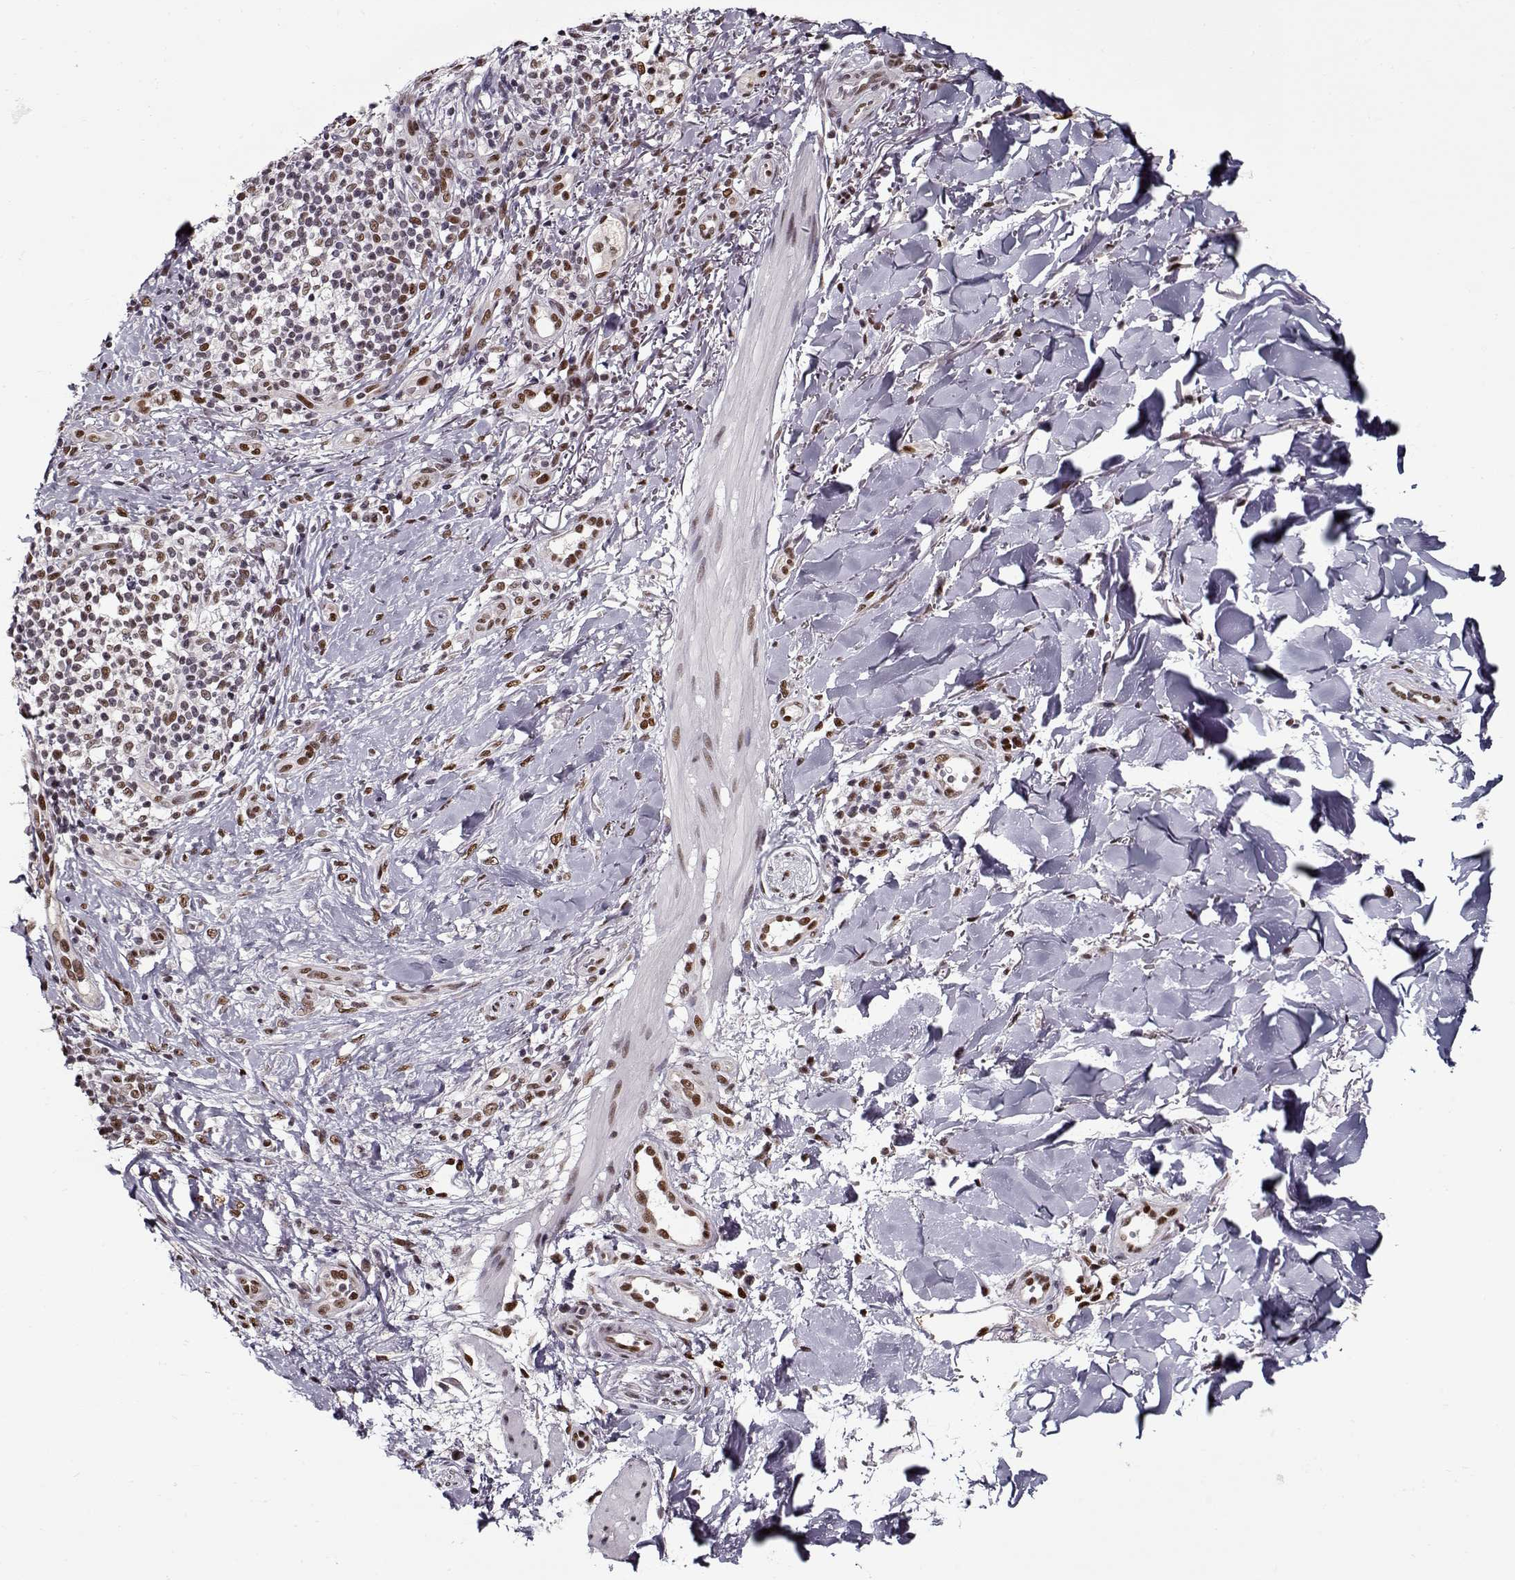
{"staining": {"intensity": "weak", "quantity": ">75%", "location": "nuclear"}, "tissue": "skin cancer", "cell_type": "Tumor cells", "image_type": "cancer", "snomed": [{"axis": "morphology", "description": "Normal tissue, NOS"}, {"axis": "morphology", "description": "Basal cell carcinoma"}, {"axis": "topography", "description": "Skin"}], "caption": "Skin basal cell carcinoma was stained to show a protein in brown. There is low levels of weak nuclear expression in approximately >75% of tumor cells.", "gene": "PRMT8", "patient": {"sex": "male", "age": 46}}